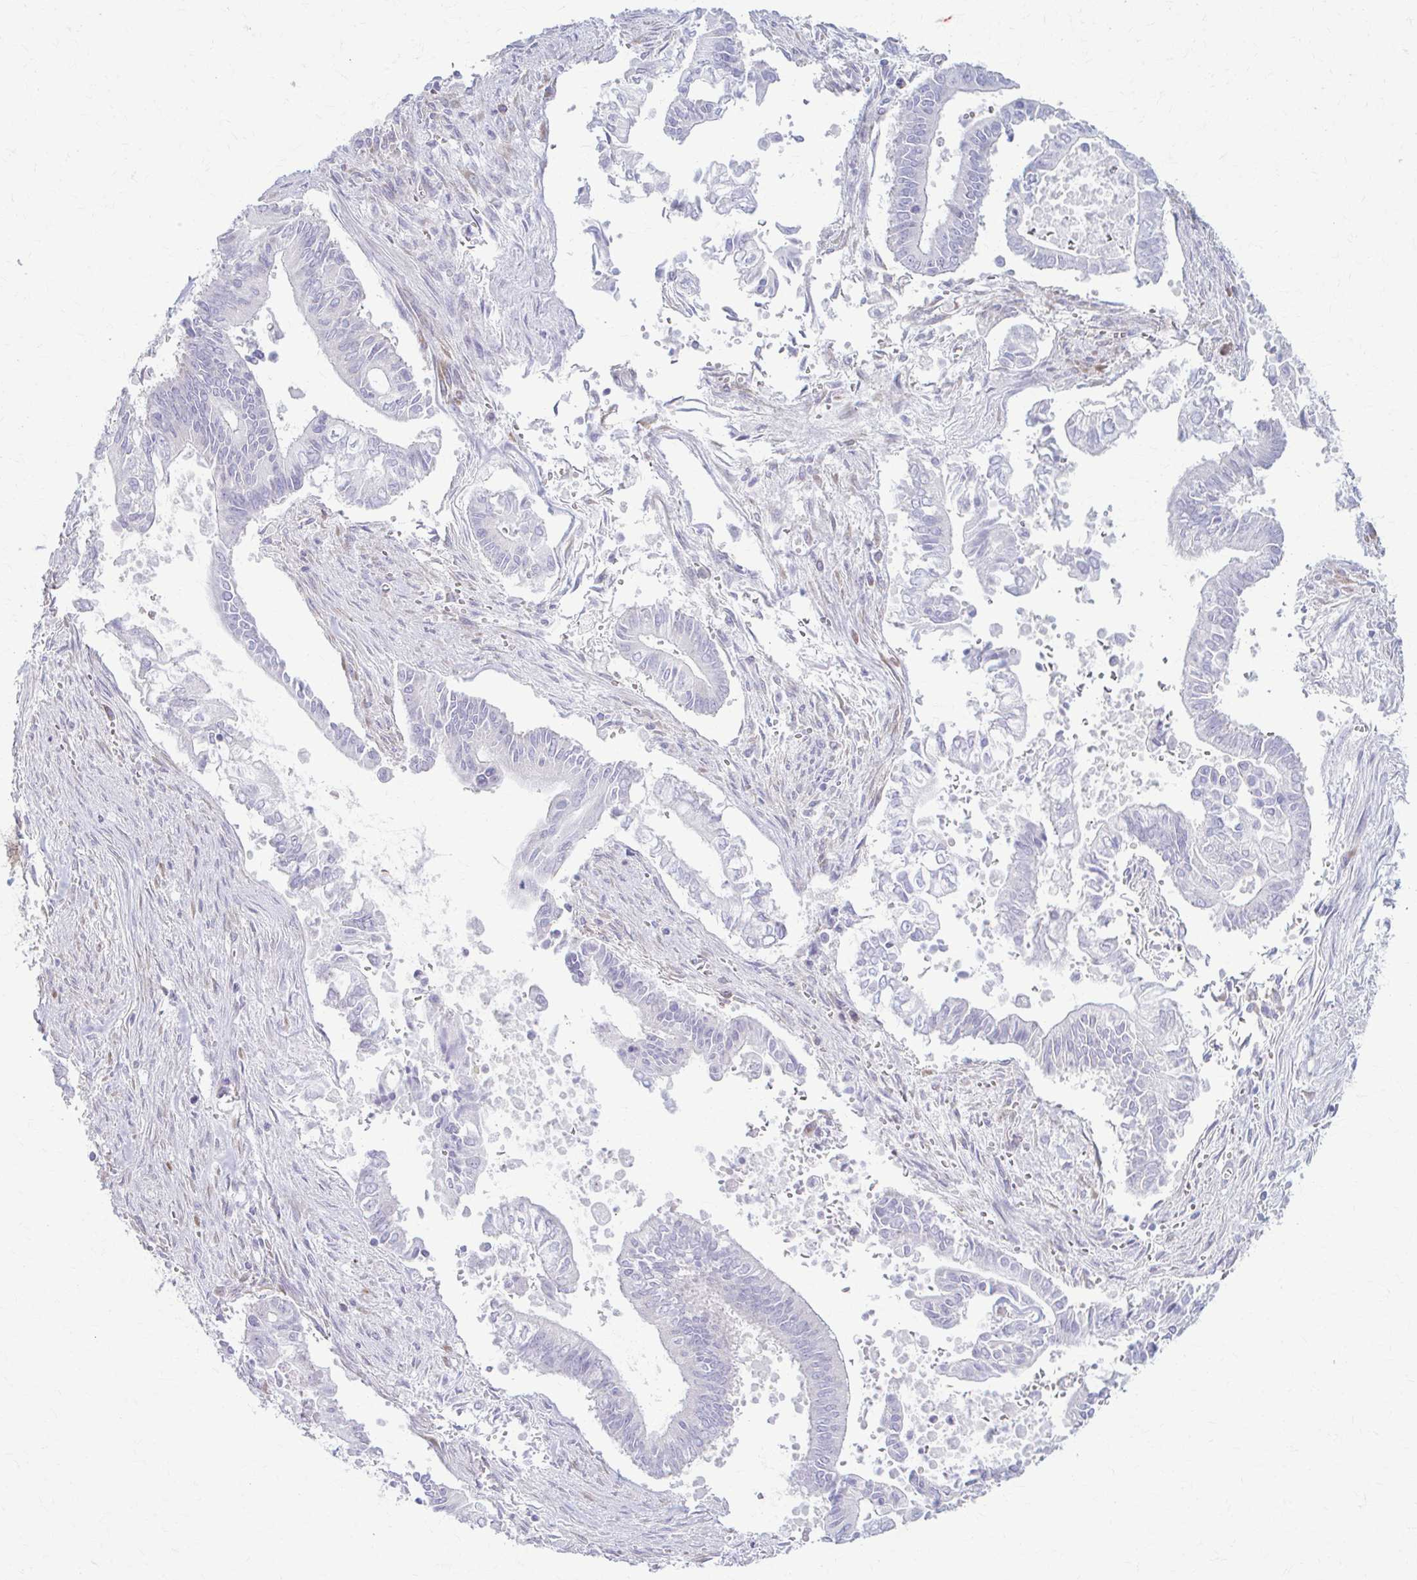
{"staining": {"intensity": "negative", "quantity": "none", "location": "none"}, "tissue": "pancreatic cancer", "cell_type": "Tumor cells", "image_type": "cancer", "snomed": [{"axis": "morphology", "description": "Adenocarcinoma, NOS"}, {"axis": "topography", "description": "Pancreas"}], "caption": "High power microscopy histopathology image of an immunohistochemistry image of adenocarcinoma (pancreatic), revealing no significant expression in tumor cells. The staining was performed using DAB to visualize the protein expression in brown, while the nuclei were stained in blue with hematoxylin (Magnification: 20x).", "gene": "PRKRA", "patient": {"sex": "male", "age": 68}}